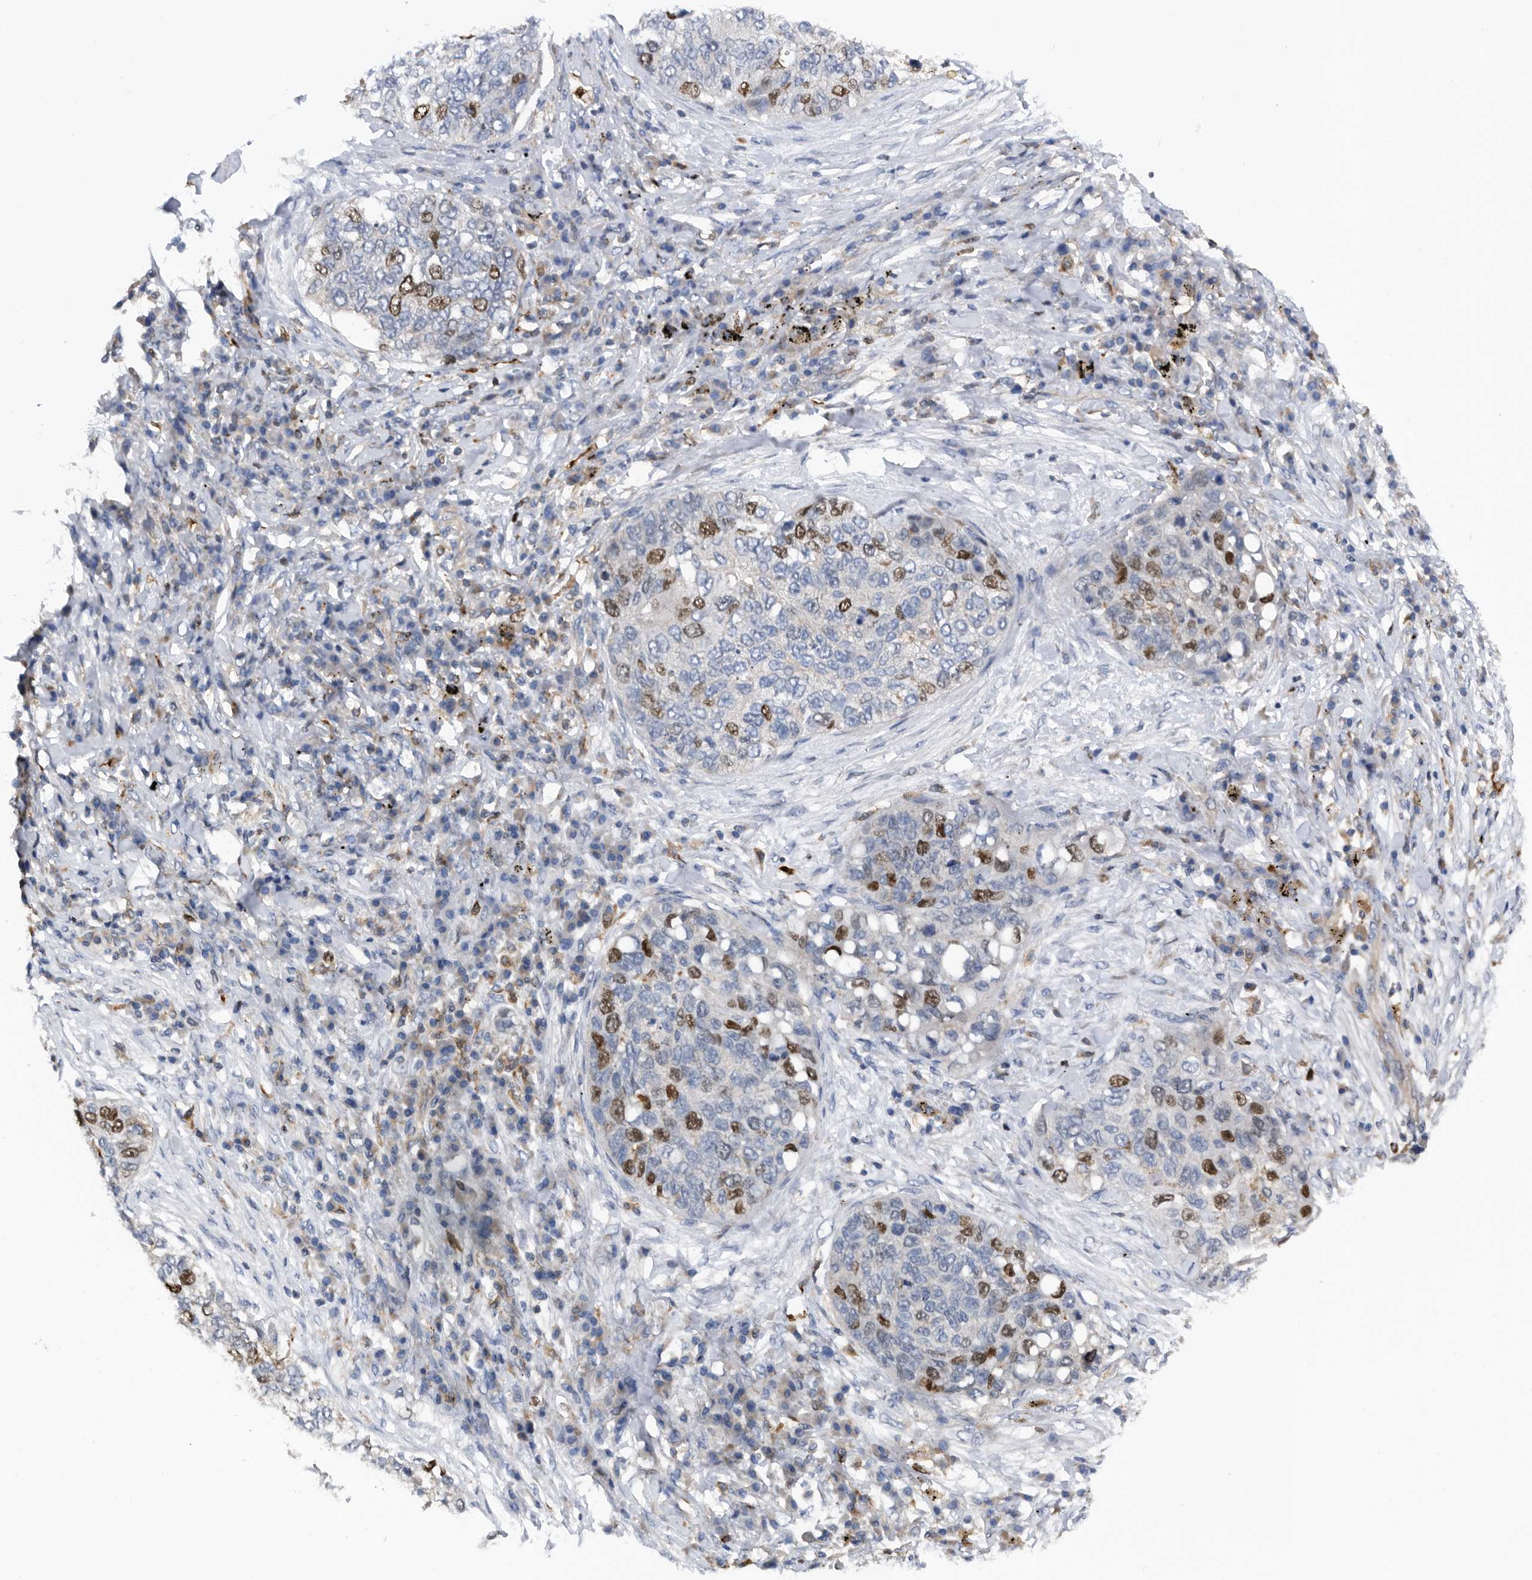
{"staining": {"intensity": "strong", "quantity": "<25%", "location": "cytoplasmic/membranous"}, "tissue": "lung cancer", "cell_type": "Tumor cells", "image_type": "cancer", "snomed": [{"axis": "morphology", "description": "Squamous cell carcinoma, NOS"}, {"axis": "topography", "description": "Lung"}], "caption": "Brown immunohistochemical staining in squamous cell carcinoma (lung) demonstrates strong cytoplasmic/membranous expression in approximately <25% of tumor cells.", "gene": "ATAD2", "patient": {"sex": "female", "age": 63}}